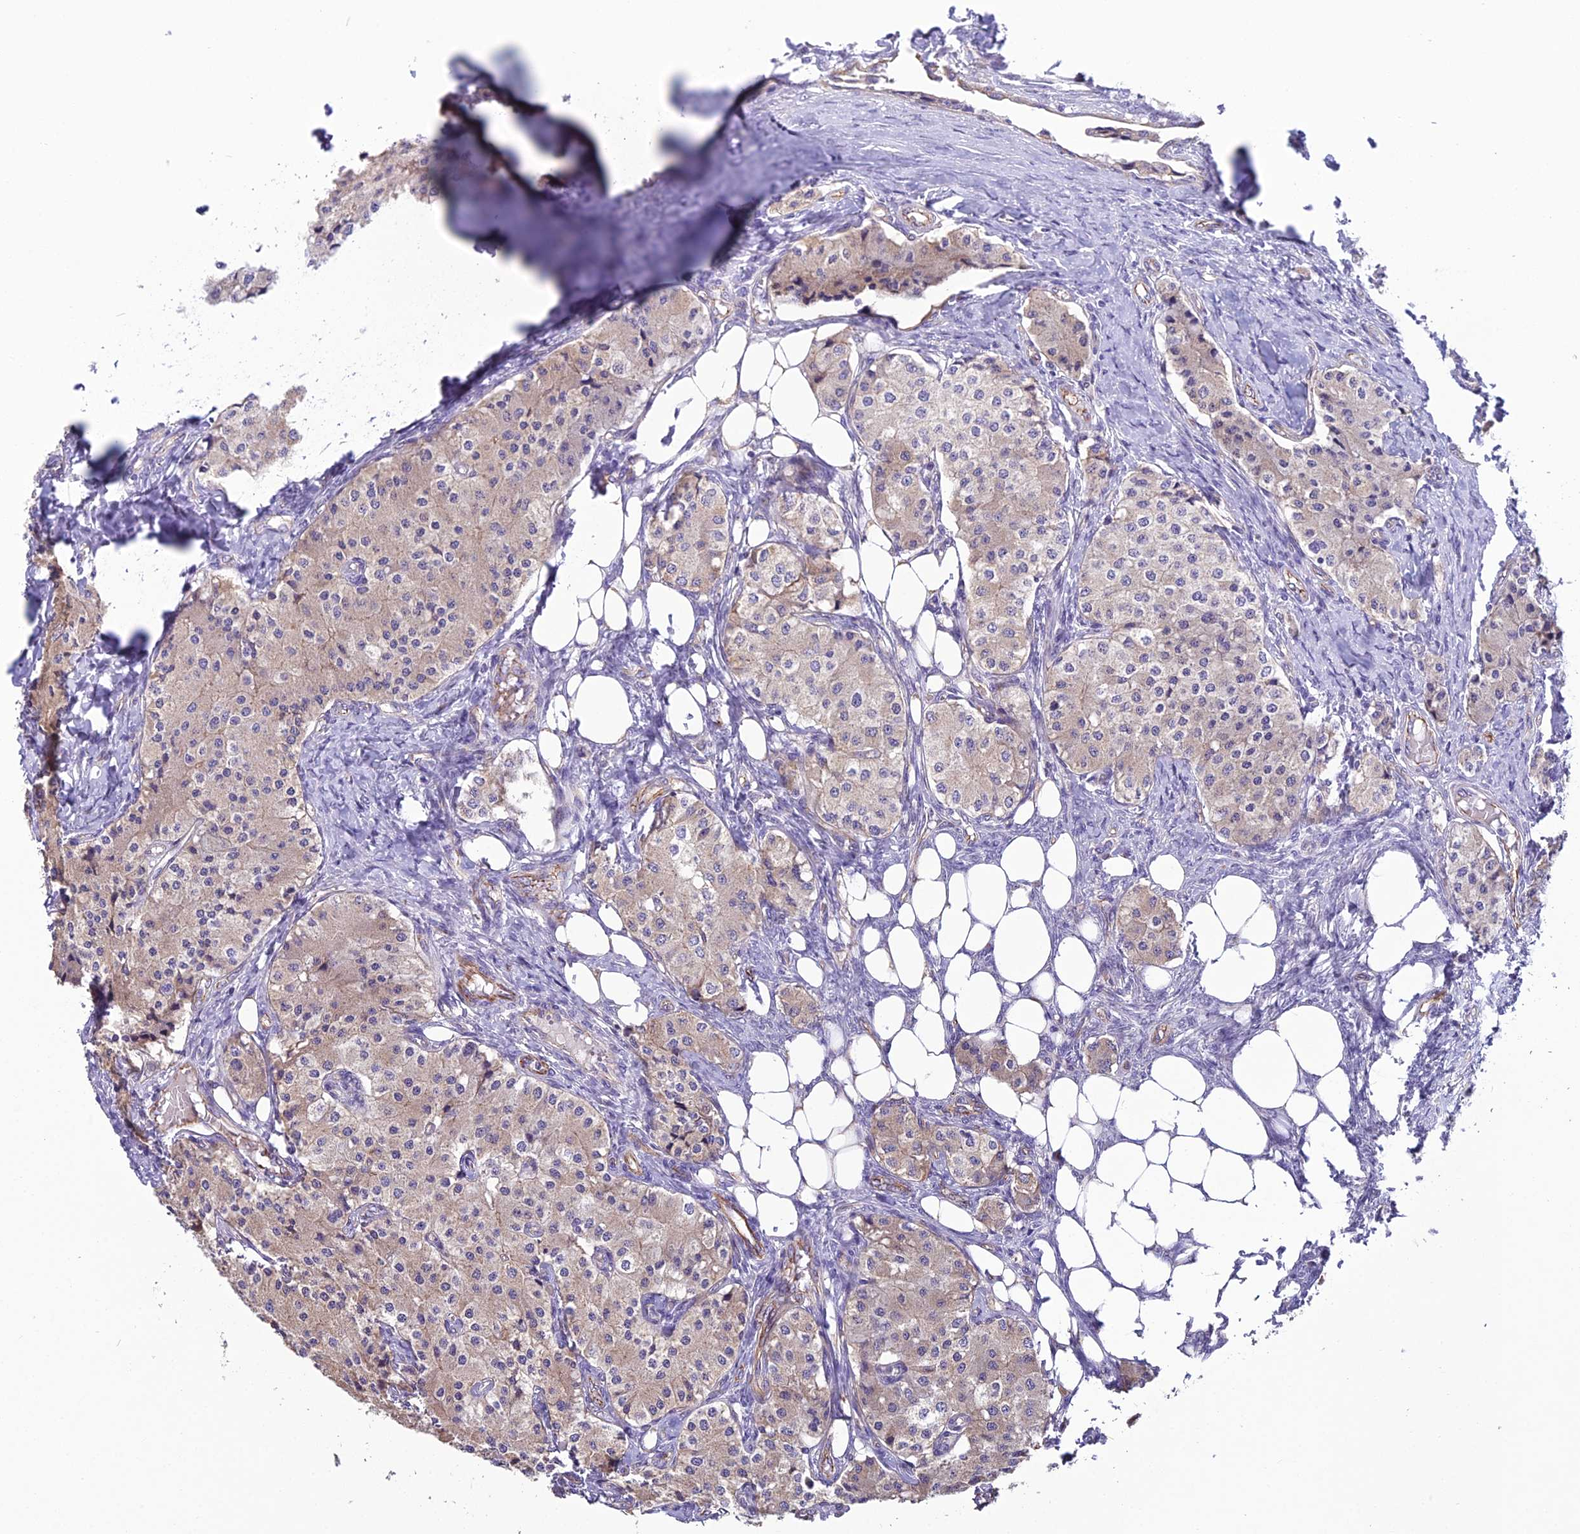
{"staining": {"intensity": "negative", "quantity": "none", "location": "none"}, "tissue": "carcinoid", "cell_type": "Tumor cells", "image_type": "cancer", "snomed": [{"axis": "morphology", "description": "Carcinoid, malignant, NOS"}, {"axis": "topography", "description": "Colon"}], "caption": "Immunohistochemical staining of human malignant carcinoid displays no significant positivity in tumor cells.", "gene": "CFAP47", "patient": {"sex": "female", "age": 52}}